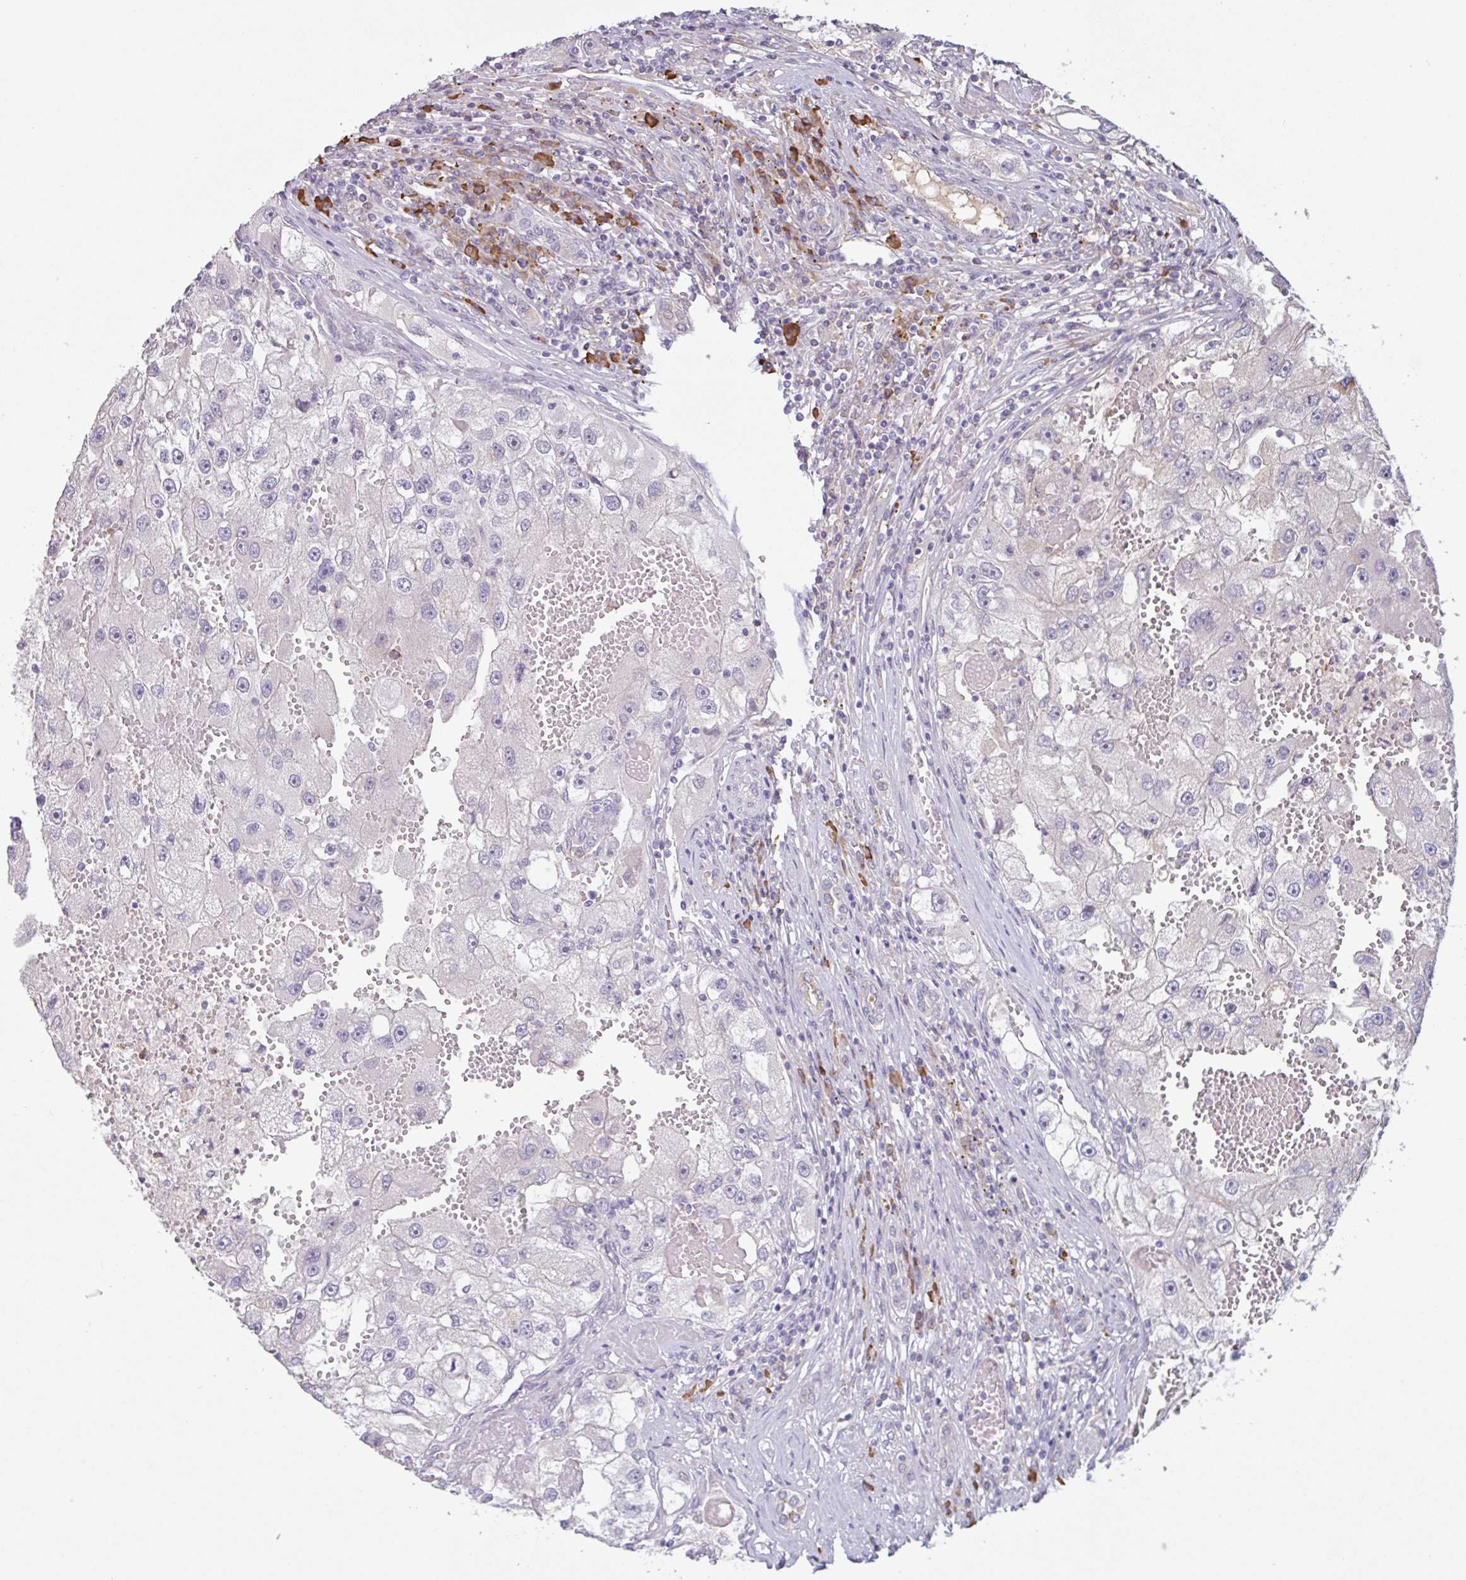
{"staining": {"intensity": "negative", "quantity": "none", "location": "none"}, "tissue": "renal cancer", "cell_type": "Tumor cells", "image_type": "cancer", "snomed": [{"axis": "morphology", "description": "Adenocarcinoma, NOS"}, {"axis": "topography", "description": "Kidney"}], "caption": "Immunohistochemistry micrograph of human adenocarcinoma (renal) stained for a protein (brown), which demonstrates no staining in tumor cells.", "gene": "TAF1D", "patient": {"sex": "male", "age": 63}}